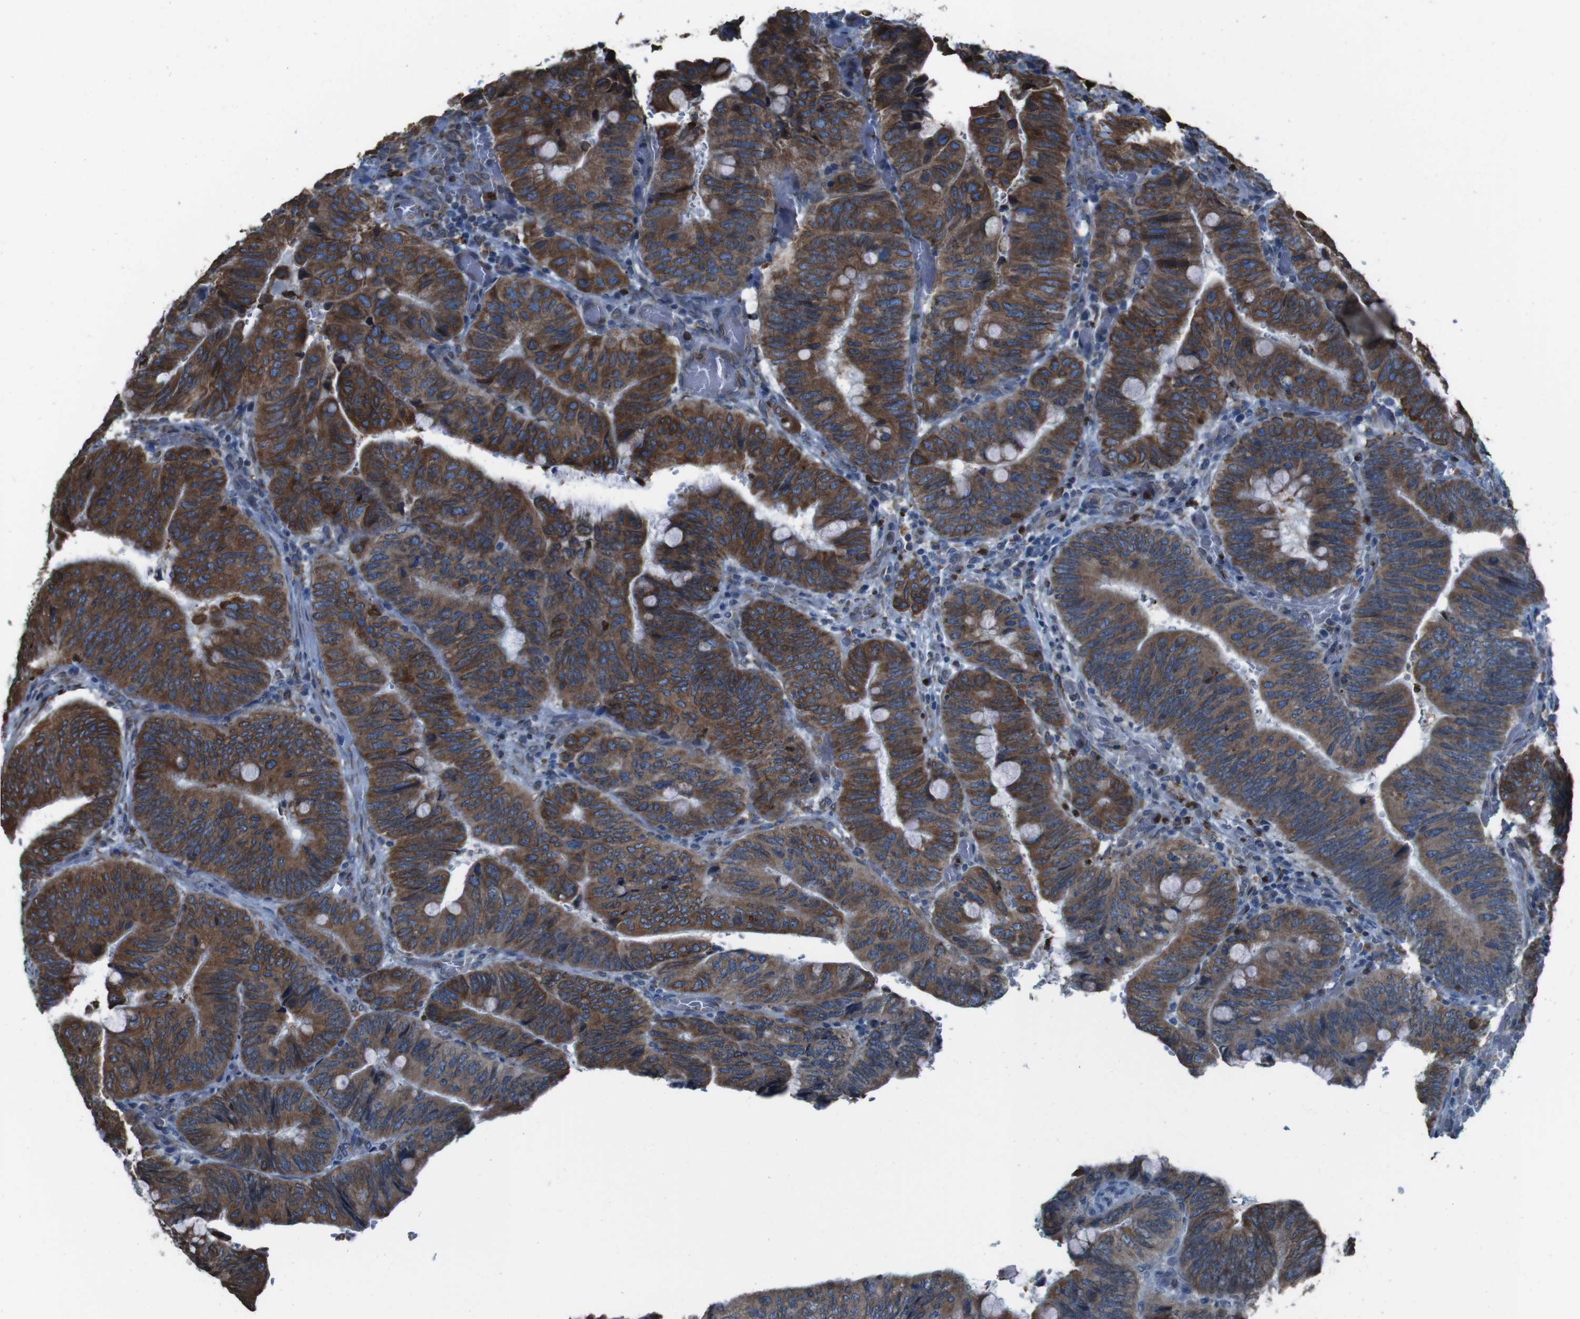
{"staining": {"intensity": "strong", "quantity": ">75%", "location": "cytoplasmic/membranous"}, "tissue": "colorectal cancer", "cell_type": "Tumor cells", "image_type": "cancer", "snomed": [{"axis": "morphology", "description": "Normal tissue, NOS"}, {"axis": "morphology", "description": "Adenocarcinoma, NOS"}, {"axis": "topography", "description": "Rectum"}, {"axis": "topography", "description": "Peripheral nerve tissue"}], "caption": "DAB (3,3'-diaminobenzidine) immunohistochemical staining of adenocarcinoma (colorectal) demonstrates strong cytoplasmic/membranous protein staining in approximately >75% of tumor cells.", "gene": "APMAP", "patient": {"sex": "male", "age": 92}}